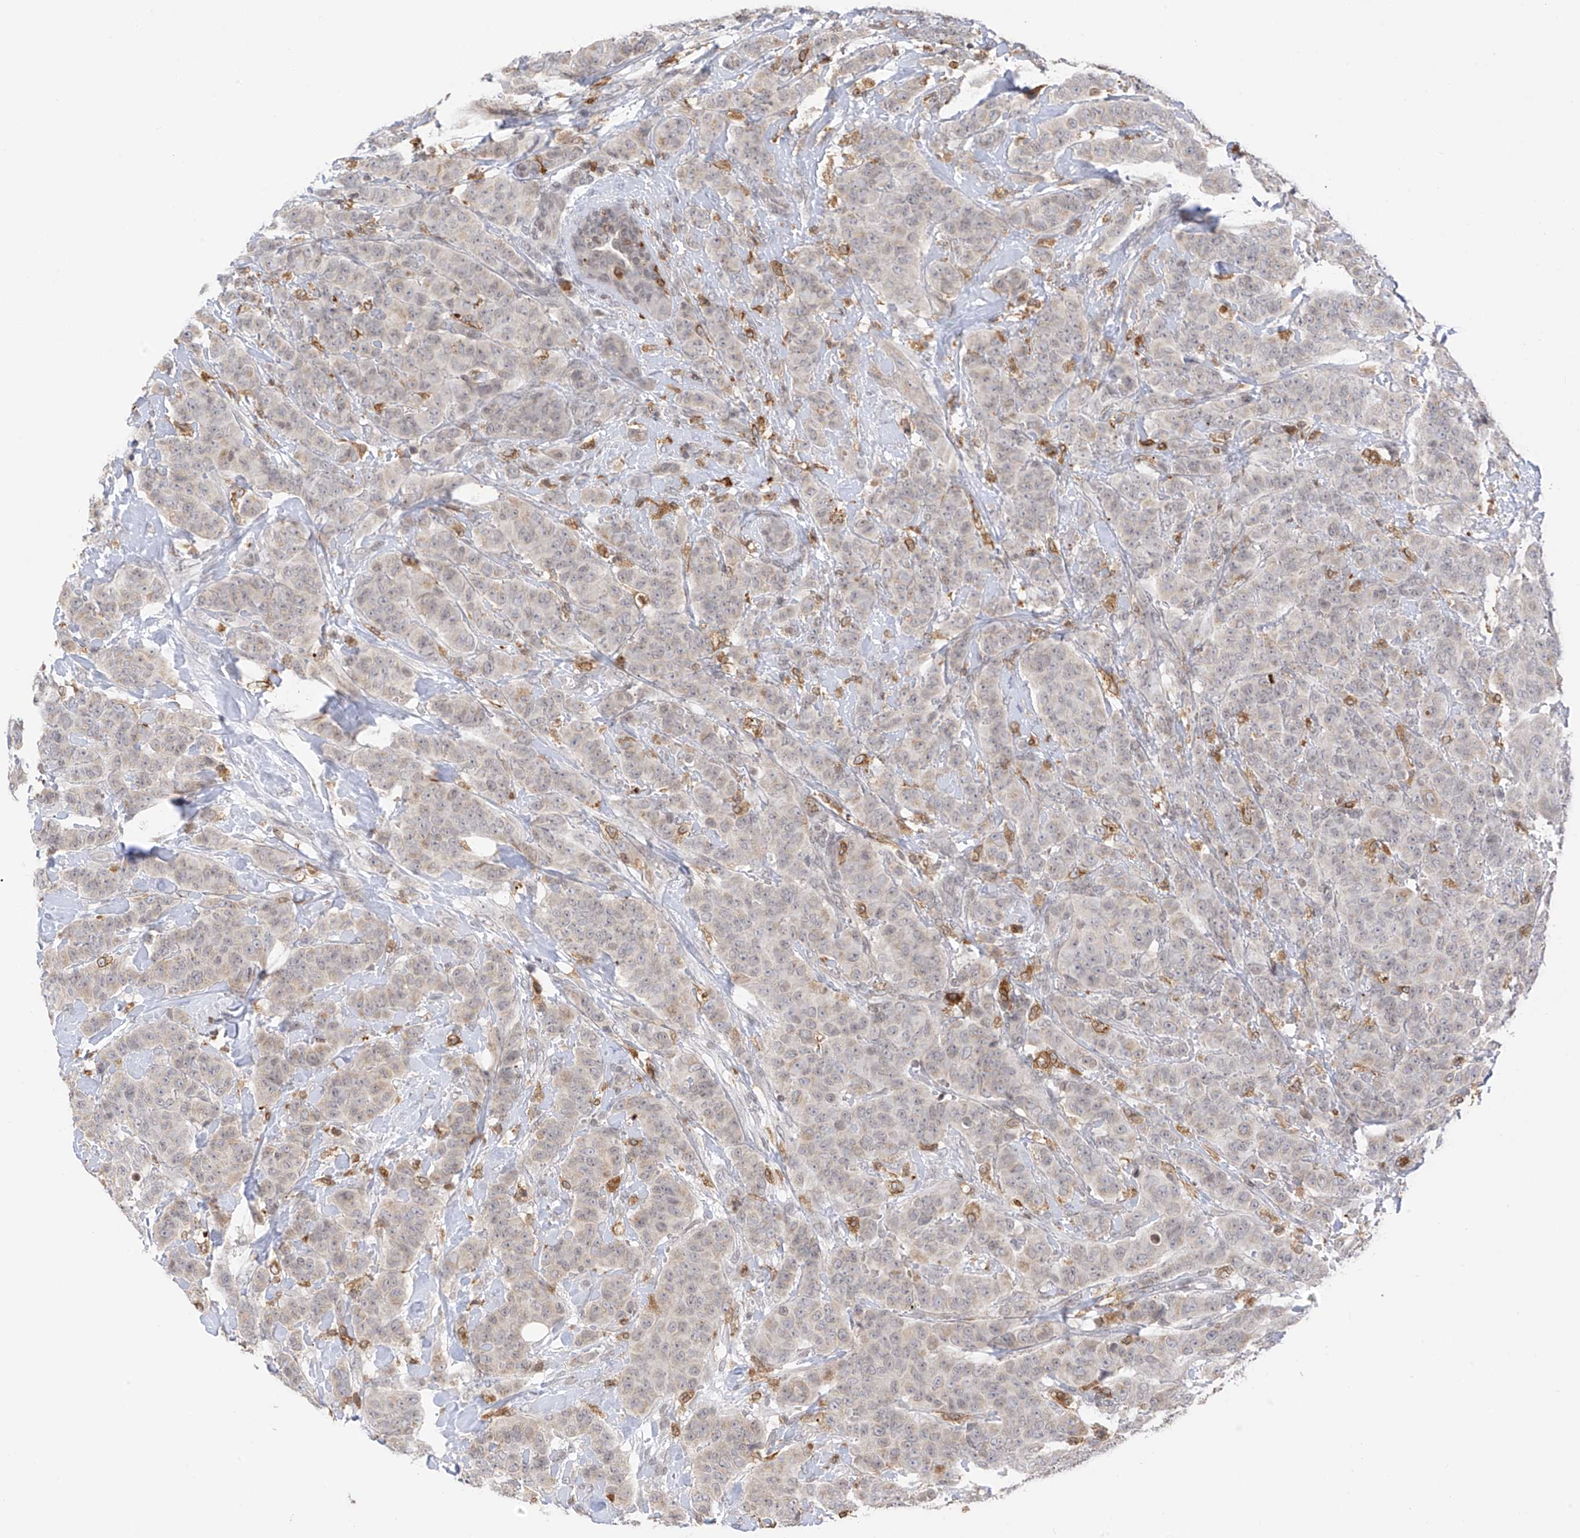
{"staining": {"intensity": "weak", "quantity": "<25%", "location": "cytoplasmic/membranous"}, "tissue": "breast cancer", "cell_type": "Tumor cells", "image_type": "cancer", "snomed": [{"axis": "morphology", "description": "Normal tissue, NOS"}, {"axis": "morphology", "description": "Duct carcinoma"}, {"axis": "topography", "description": "Breast"}], "caption": "Immunohistochemistry image of neoplastic tissue: breast cancer stained with DAB exhibits no significant protein expression in tumor cells.", "gene": "TBXAS1", "patient": {"sex": "female", "age": 40}}